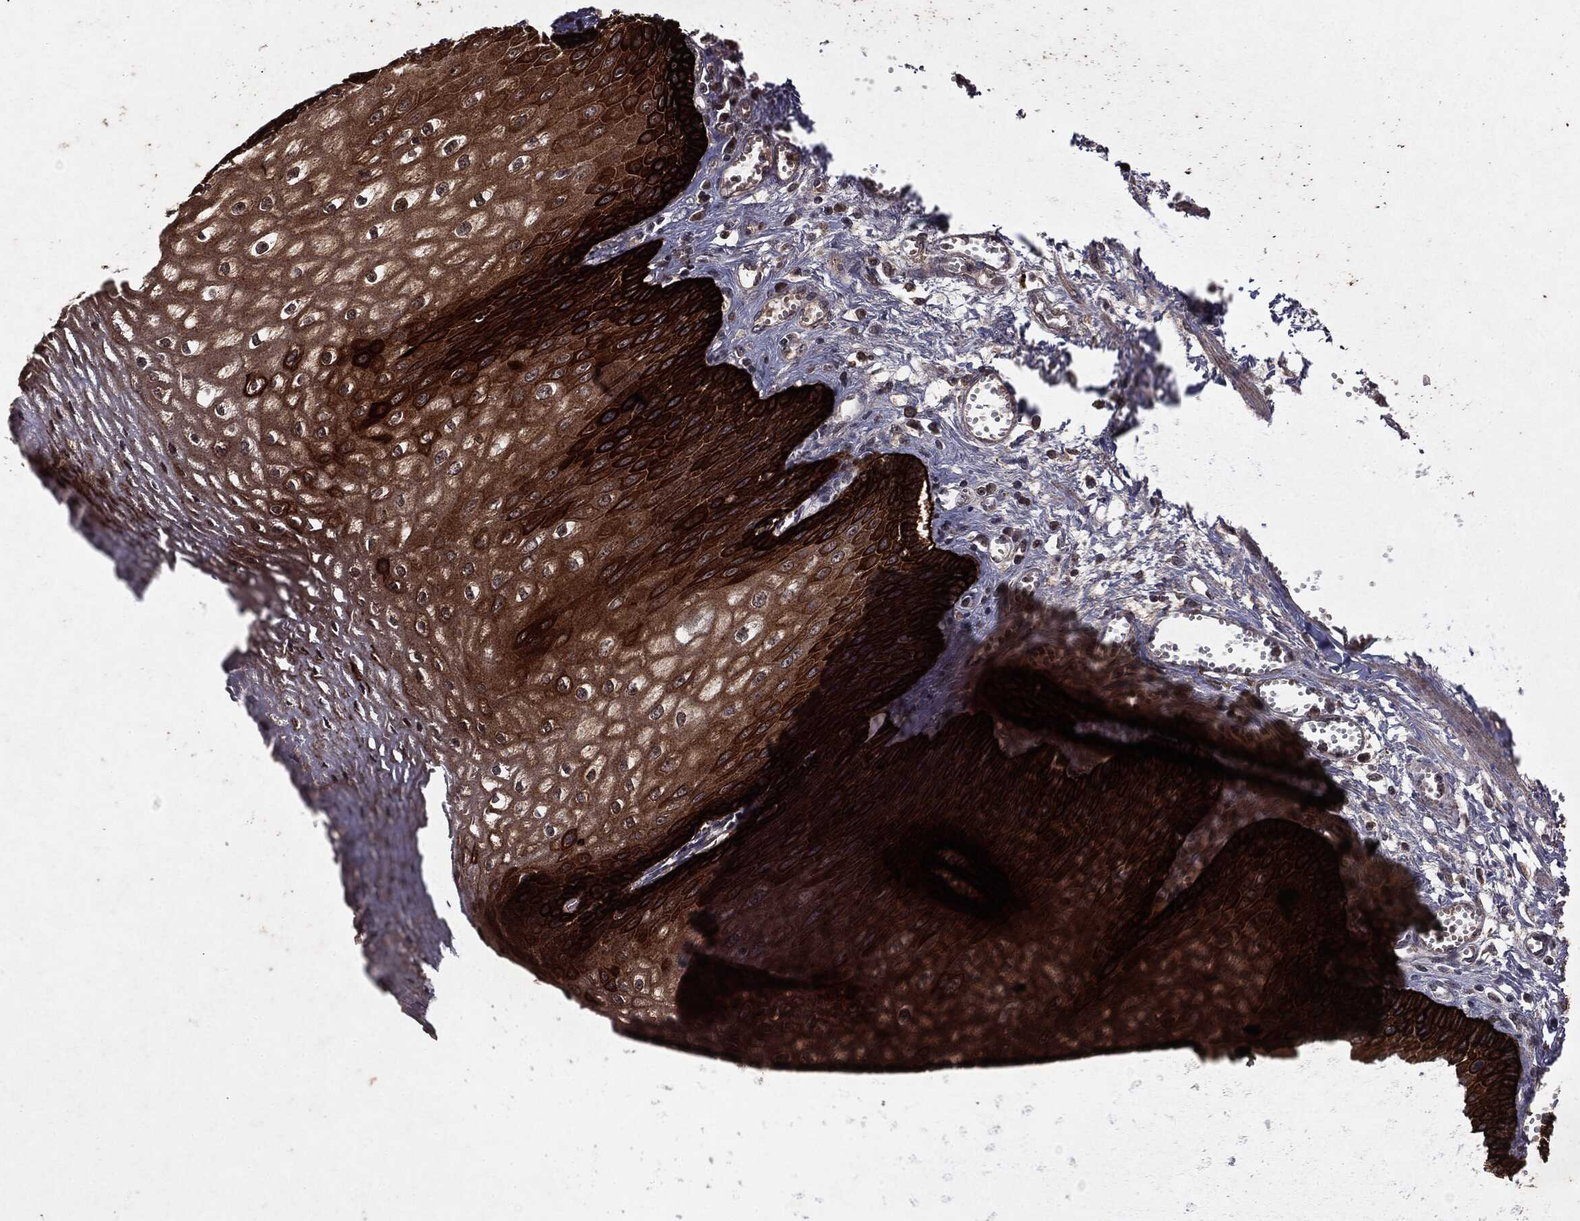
{"staining": {"intensity": "strong", "quantity": "25%-75%", "location": "cytoplasmic/membranous"}, "tissue": "esophagus", "cell_type": "Squamous epithelial cells", "image_type": "normal", "snomed": [{"axis": "morphology", "description": "Normal tissue, NOS"}, {"axis": "topography", "description": "Esophagus"}], "caption": "Protein staining of unremarkable esophagus exhibits strong cytoplasmic/membranous expression in about 25%-75% of squamous epithelial cells. (DAB (3,3'-diaminobenzidine) IHC with brightfield microscopy, high magnification).", "gene": "MTOR", "patient": {"sex": "male", "age": 58}}